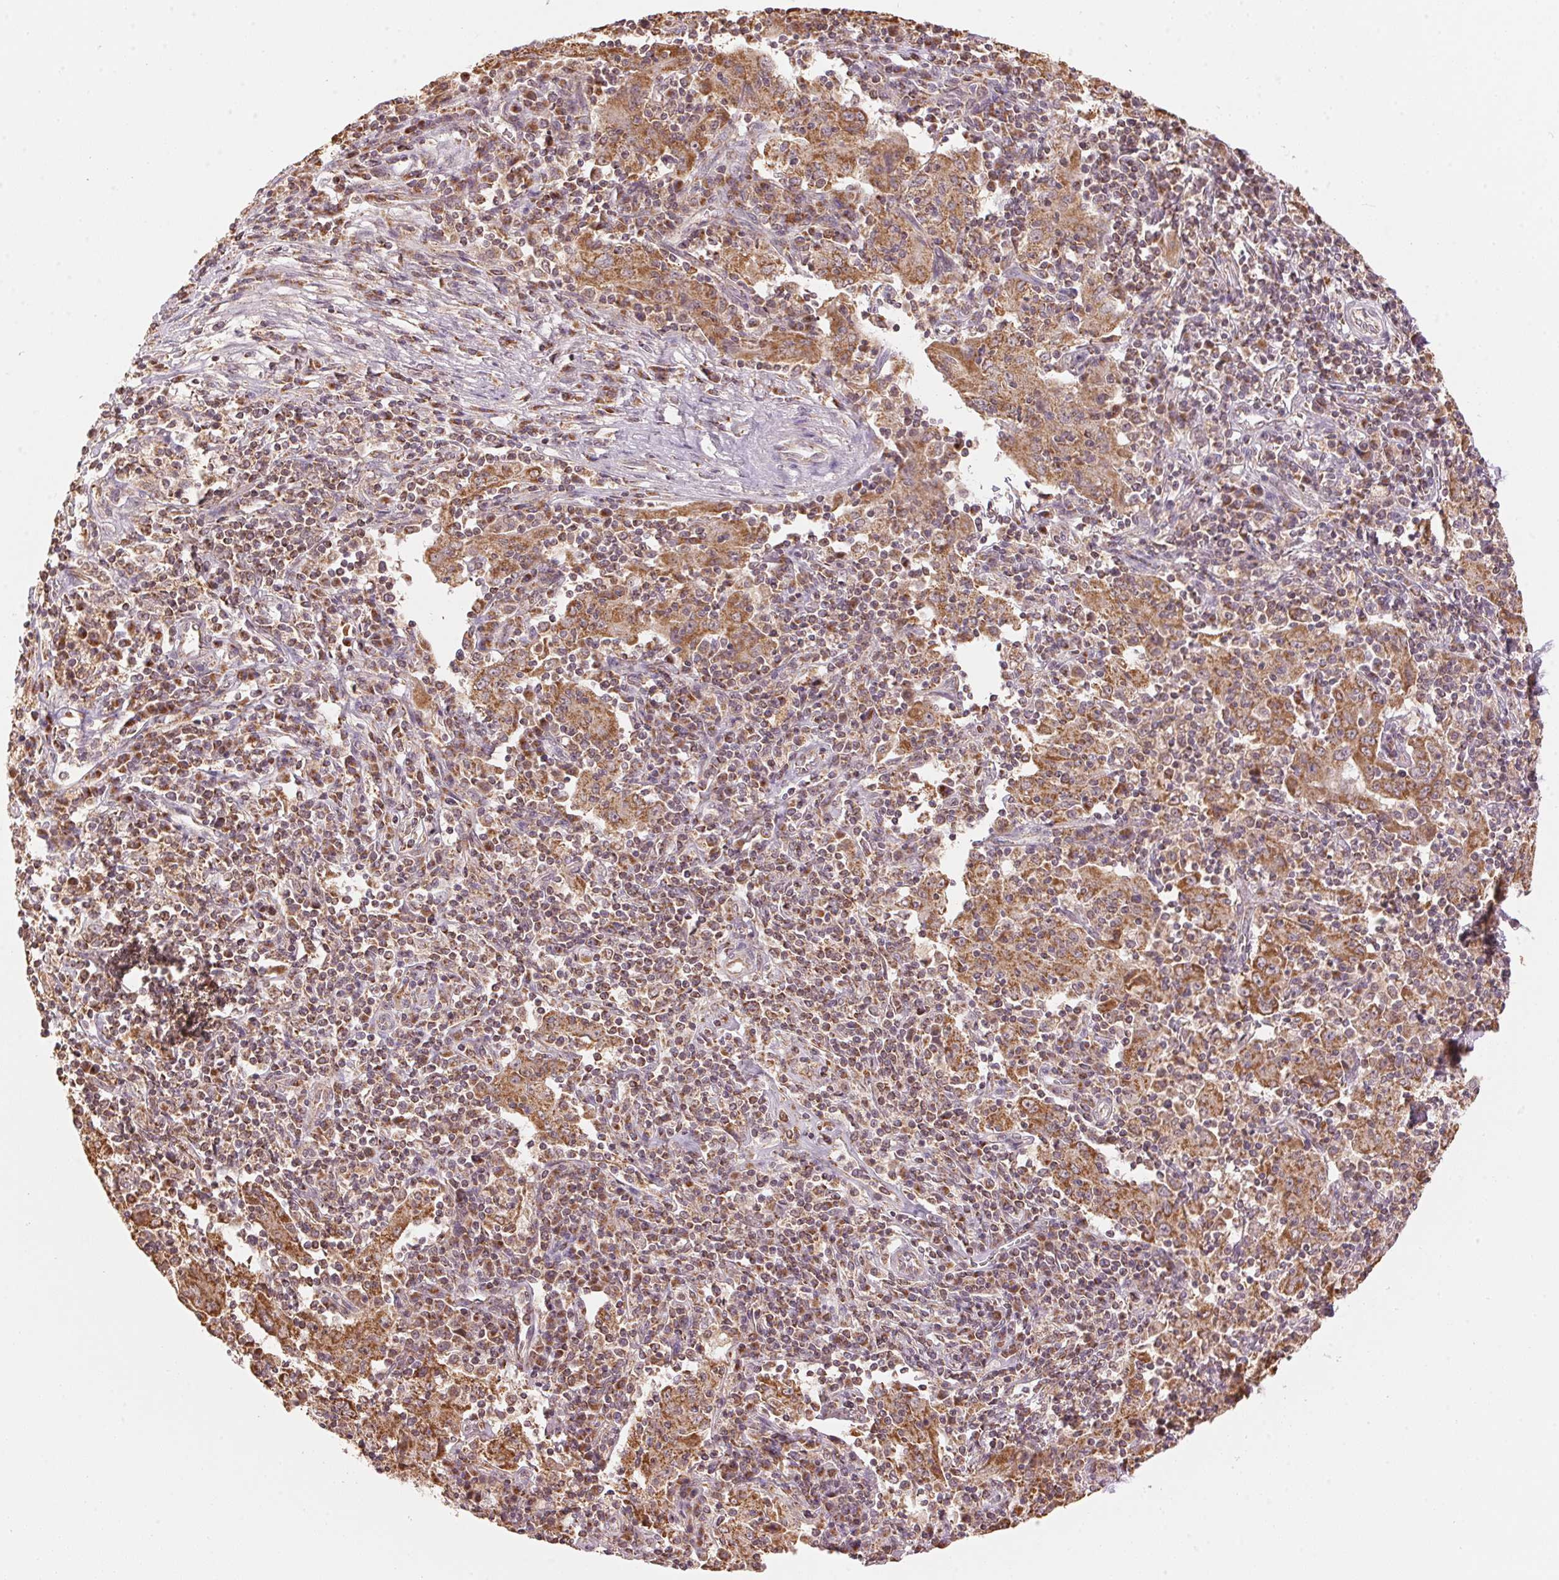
{"staining": {"intensity": "moderate", "quantity": ">75%", "location": "cytoplasmic/membranous"}, "tissue": "pancreatic cancer", "cell_type": "Tumor cells", "image_type": "cancer", "snomed": [{"axis": "morphology", "description": "Adenocarcinoma, NOS"}, {"axis": "topography", "description": "Pancreas"}], "caption": "This image exhibits pancreatic cancer (adenocarcinoma) stained with immunohistochemistry to label a protein in brown. The cytoplasmic/membranous of tumor cells show moderate positivity for the protein. Nuclei are counter-stained blue.", "gene": "ARHGAP6", "patient": {"sex": "male", "age": 63}}